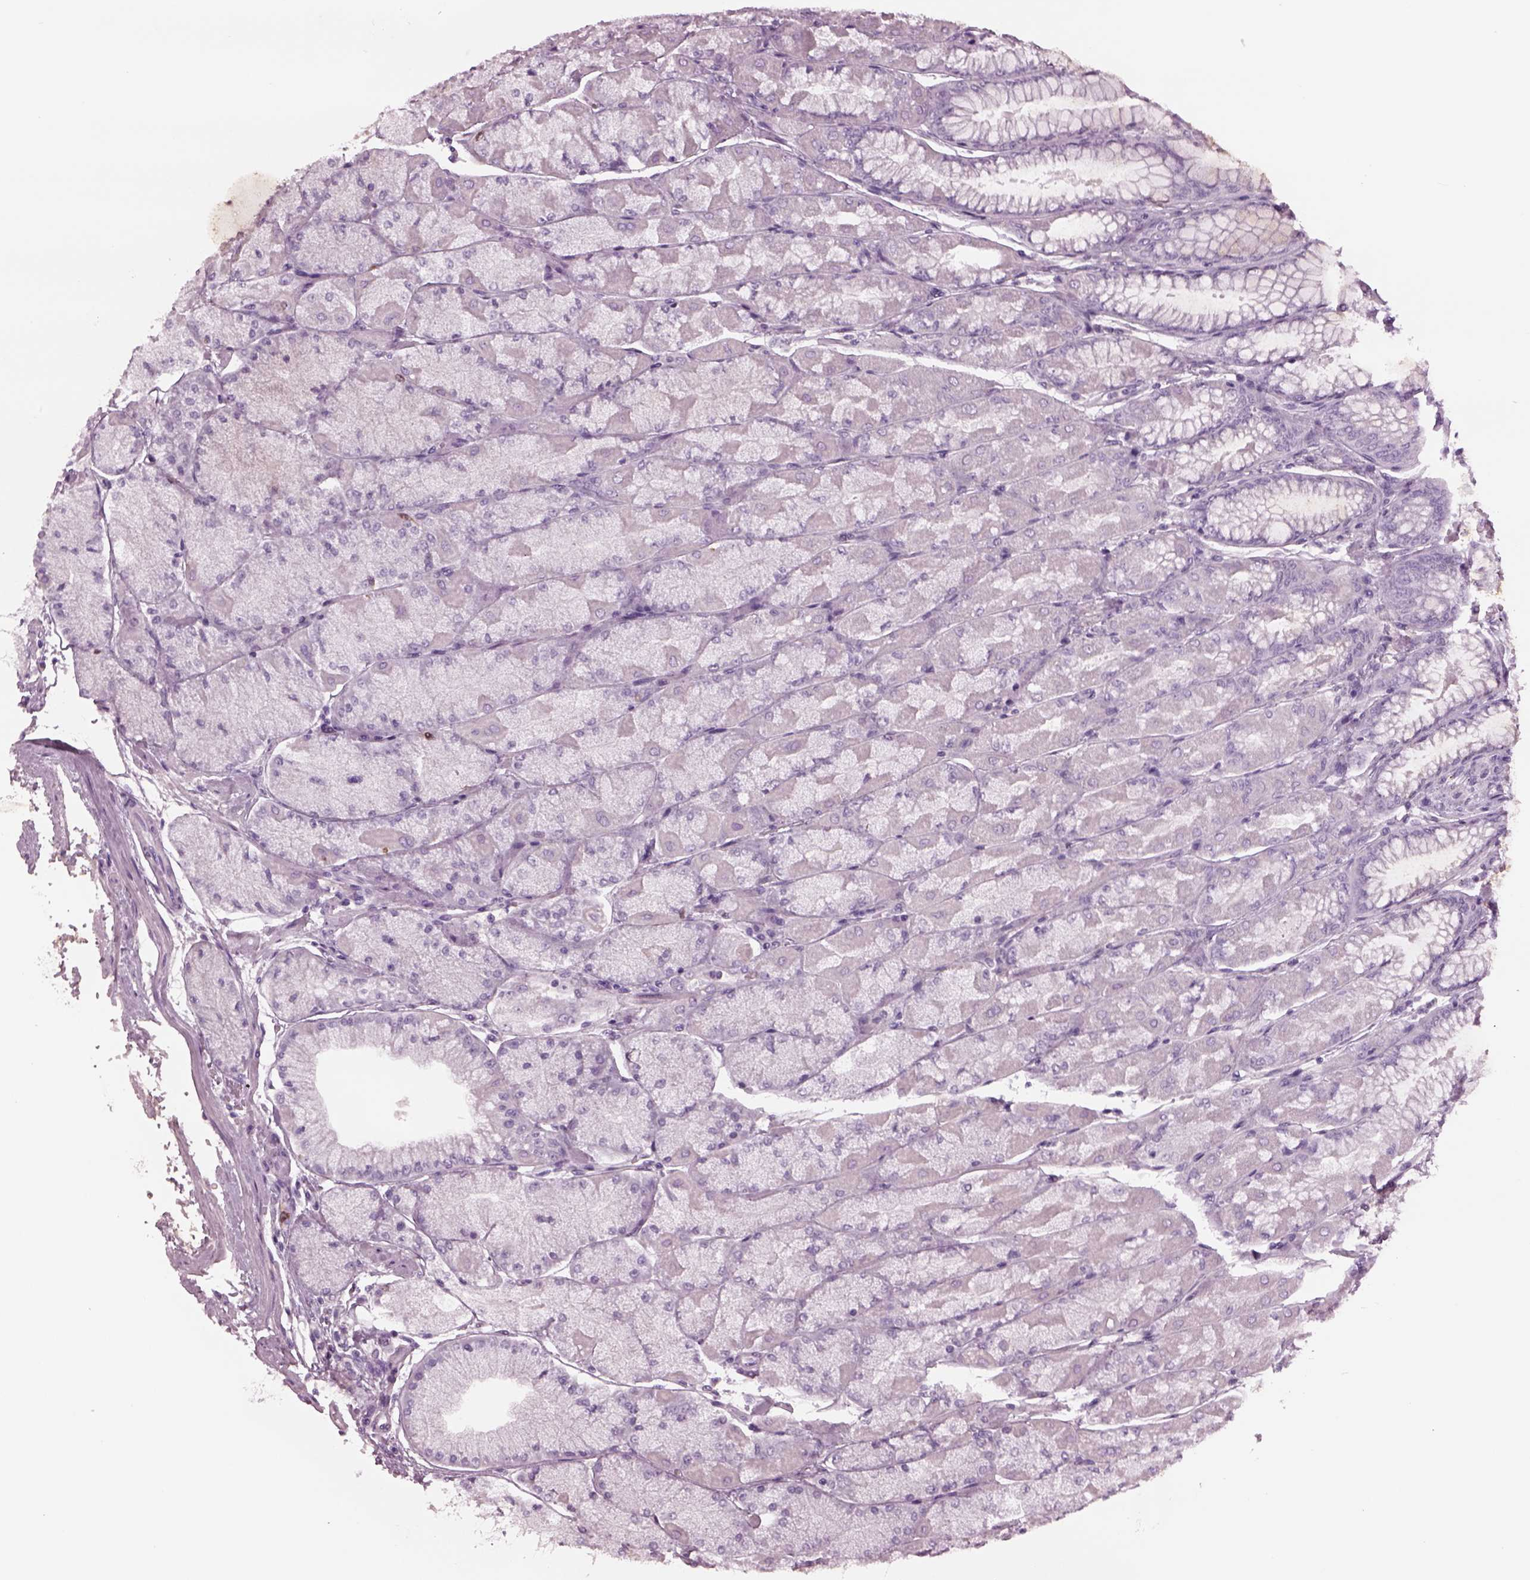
{"staining": {"intensity": "negative", "quantity": "none", "location": "none"}, "tissue": "stomach", "cell_type": "Glandular cells", "image_type": "normal", "snomed": [{"axis": "morphology", "description": "Normal tissue, NOS"}, {"axis": "topography", "description": "Stomach, upper"}], "caption": "Immunohistochemical staining of normal stomach demonstrates no significant staining in glandular cells.", "gene": "TPPP2", "patient": {"sex": "male", "age": 60}}